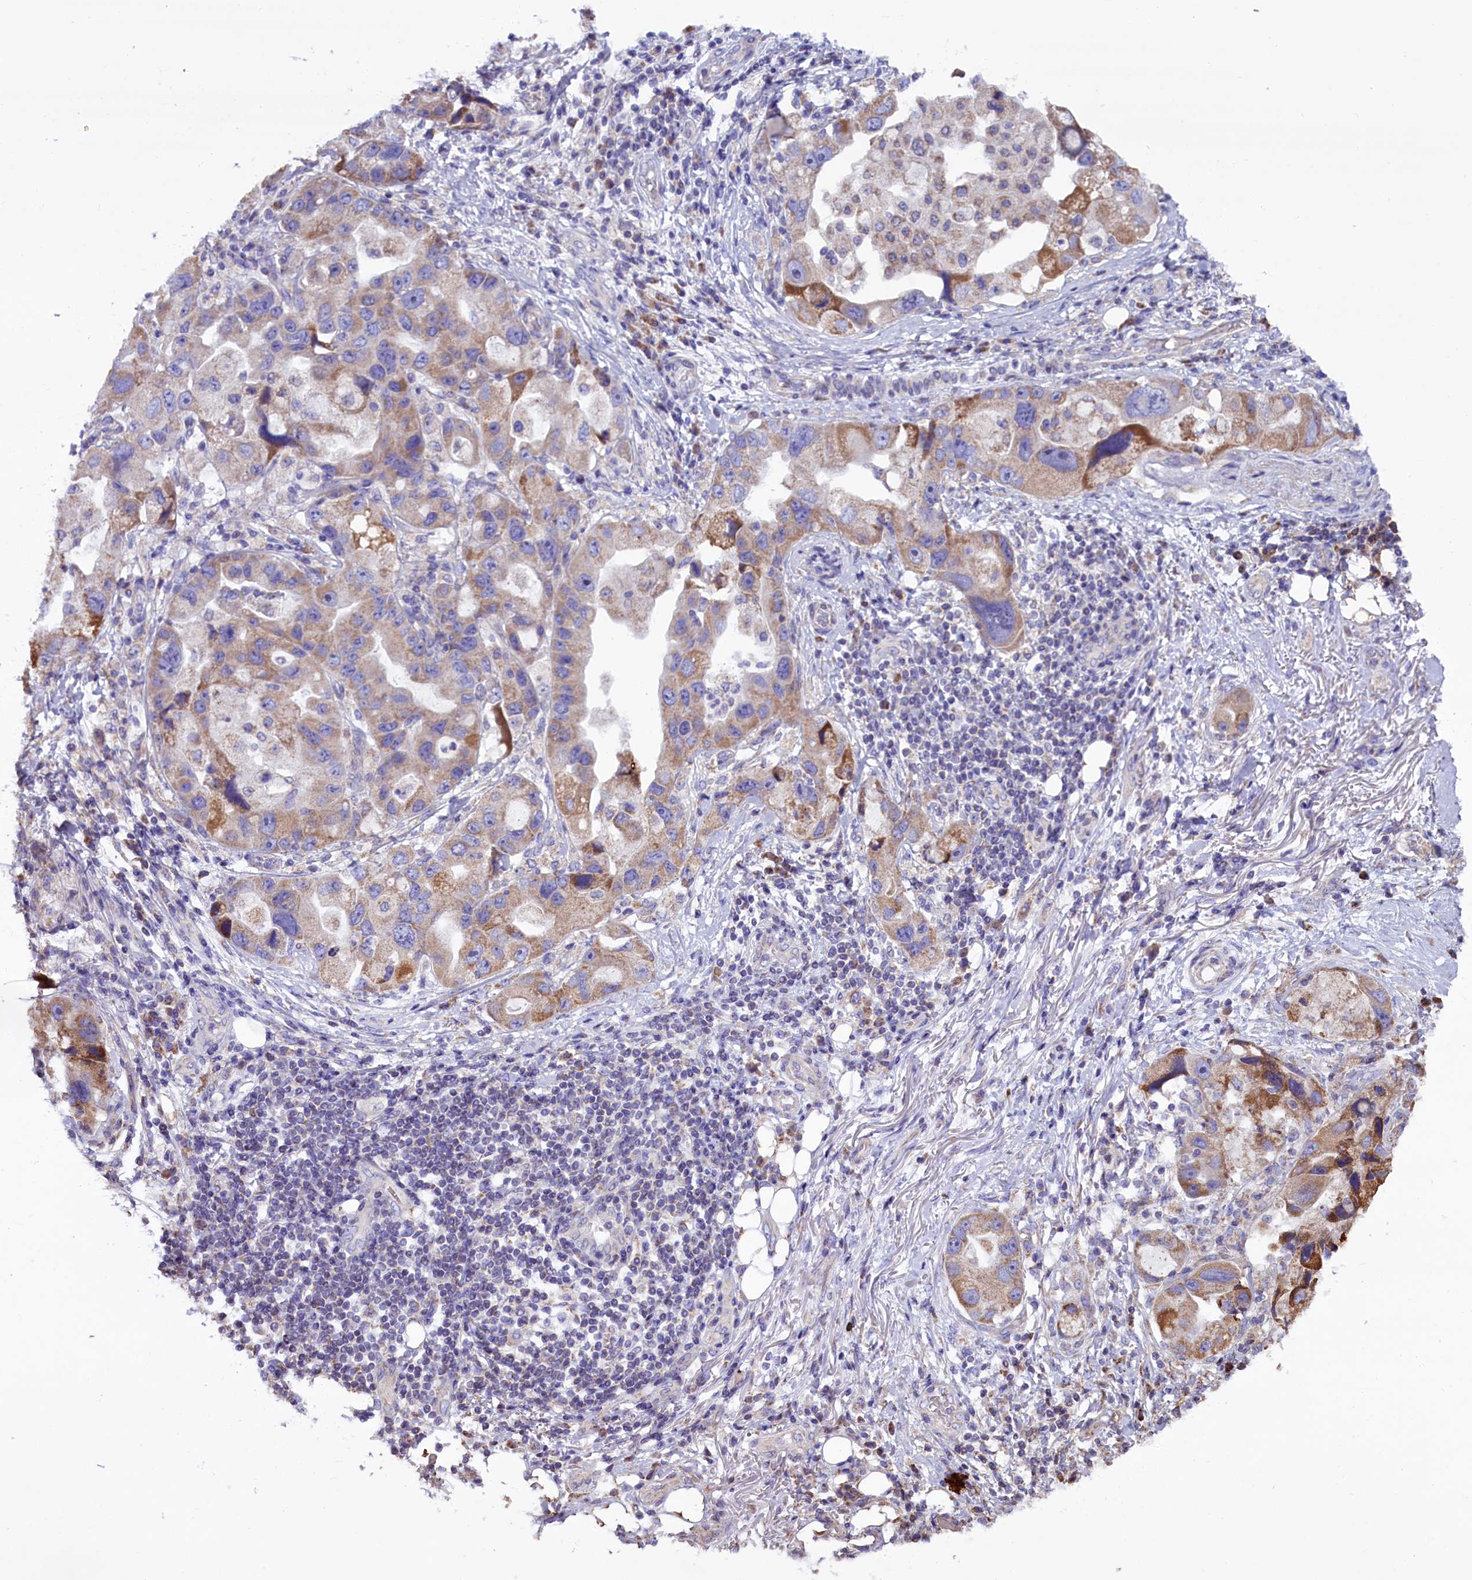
{"staining": {"intensity": "moderate", "quantity": ">75%", "location": "cytoplasmic/membranous"}, "tissue": "lung cancer", "cell_type": "Tumor cells", "image_type": "cancer", "snomed": [{"axis": "morphology", "description": "Adenocarcinoma, NOS"}, {"axis": "topography", "description": "Lung"}], "caption": "A medium amount of moderate cytoplasmic/membranous positivity is present in about >75% of tumor cells in adenocarcinoma (lung) tissue. The staining is performed using DAB (3,3'-diaminobenzidine) brown chromogen to label protein expression. The nuclei are counter-stained blue using hematoxylin.", "gene": "ZSWIM1", "patient": {"sex": "female", "age": 54}}